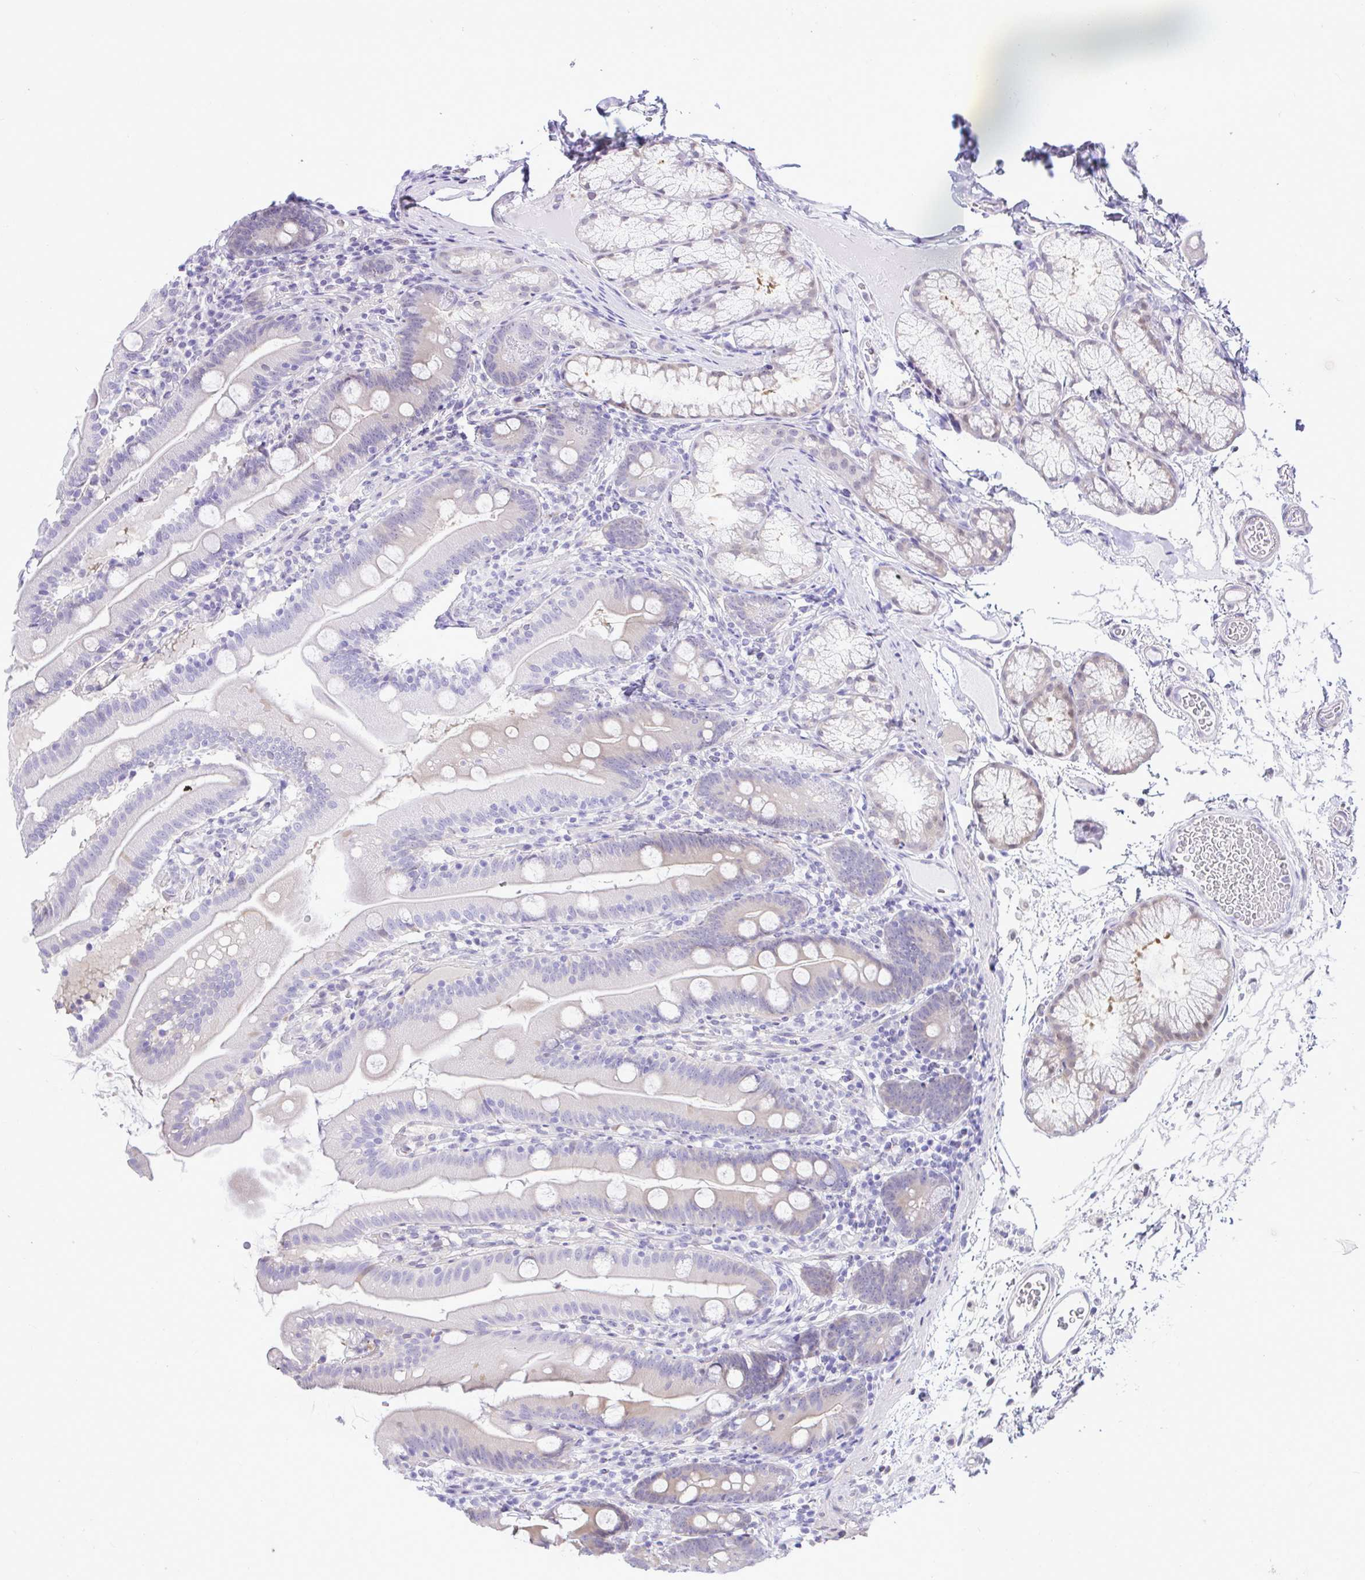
{"staining": {"intensity": "weak", "quantity": "<25%", "location": "cytoplasmic/membranous"}, "tissue": "duodenum", "cell_type": "Glandular cells", "image_type": "normal", "snomed": [{"axis": "morphology", "description": "Normal tissue, NOS"}, {"axis": "topography", "description": "Duodenum"}], "caption": "Immunohistochemical staining of unremarkable human duodenum demonstrates no significant expression in glandular cells. (IHC, brightfield microscopy, high magnification).", "gene": "ZNF485", "patient": {"sex": "female", "age": 67}}